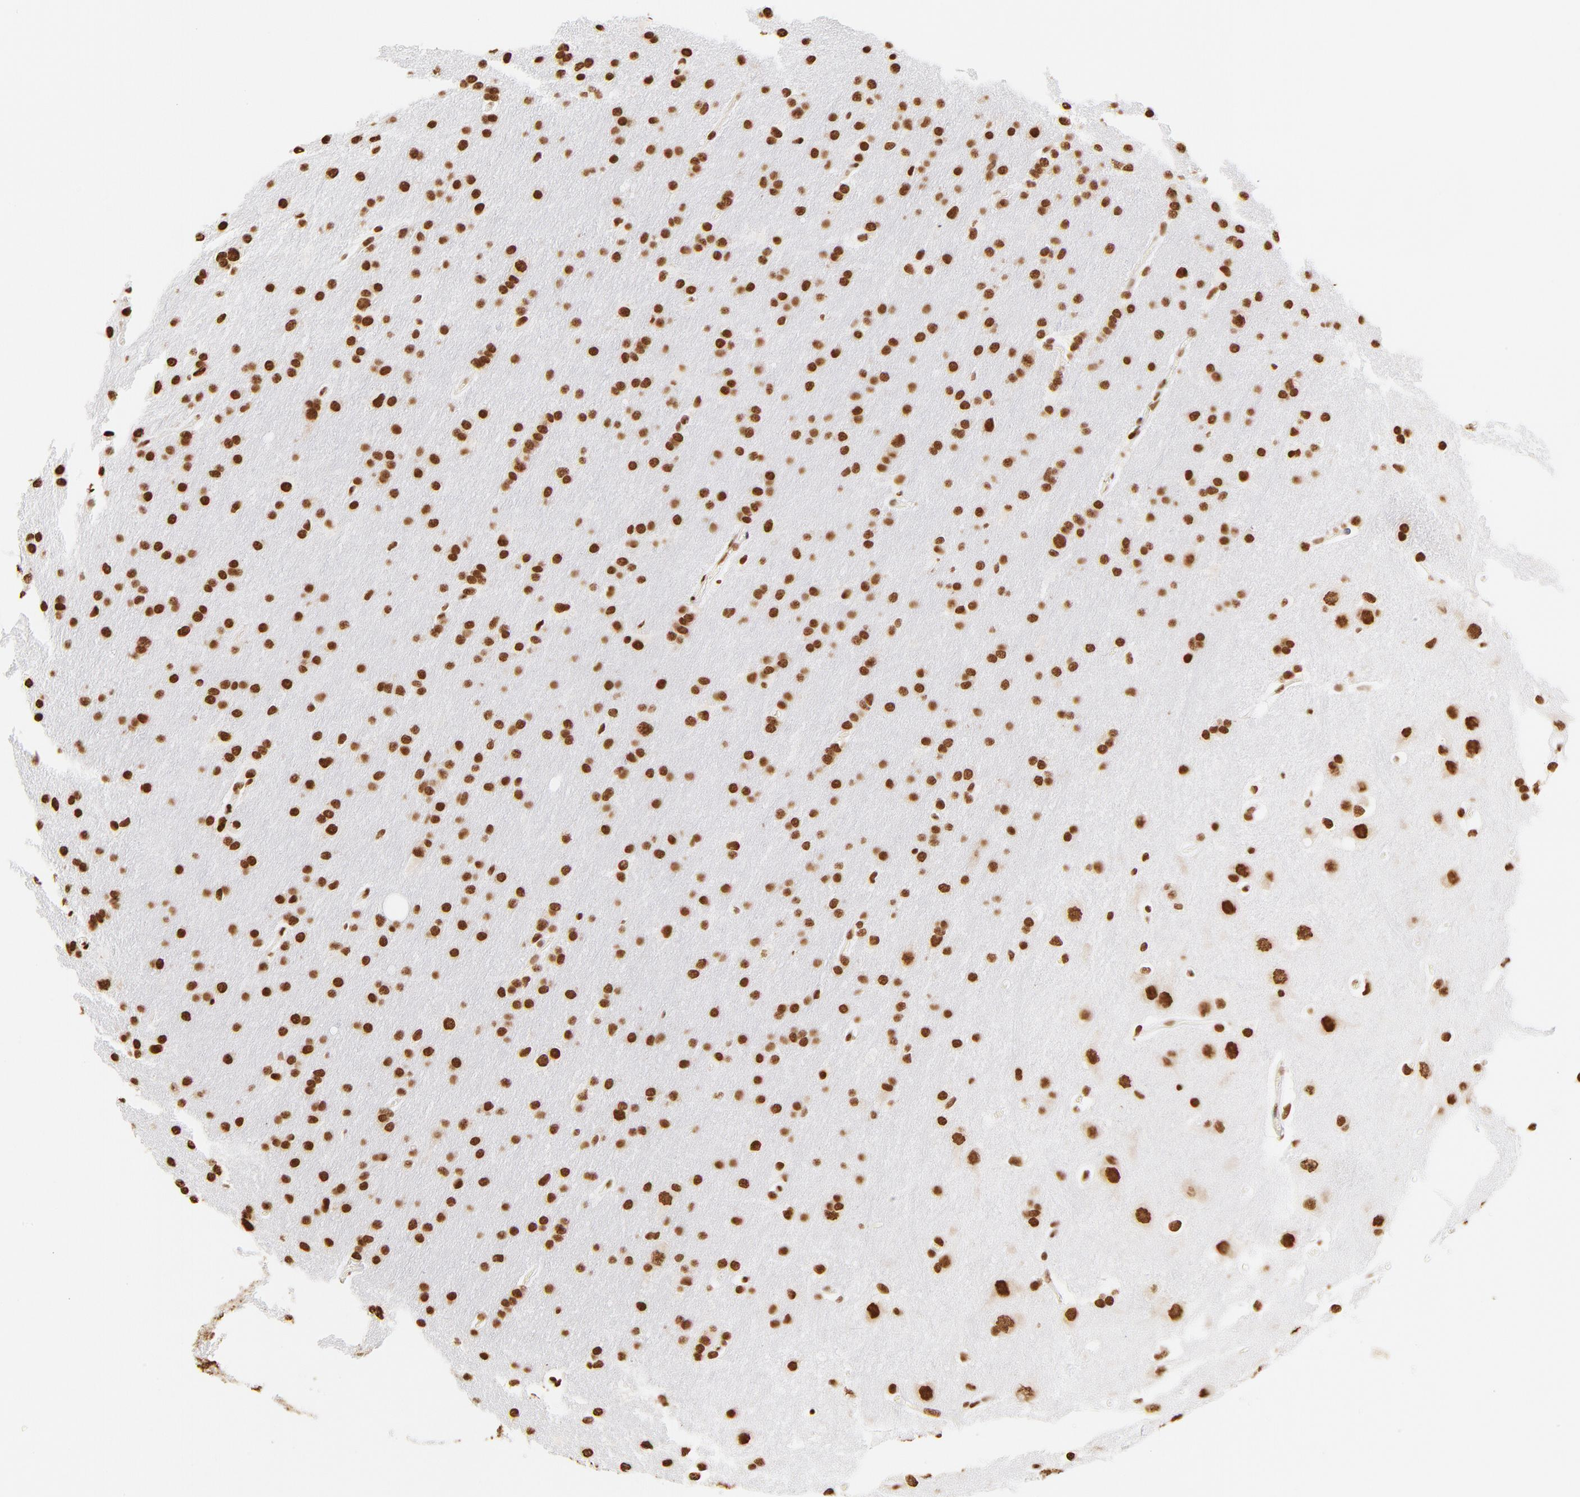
{"staining": {"intensity": "strong", "quantity": ">75%", "location": "nuclear"}, "tissue": "glioma", "cell_type": "Tumor cells", "image_type": "cancer", "snomed": [{"axis": "morphology", "description": "Glioma, malignant, Low grade"}, {"axis": "topography", "description": "Brain"}], "caption": "Glioma was stained to show a protein in brown. There is high levels of strong nuclear expression in about >75% of tumor cells. The protein is shown in brown color, while the nuclei are stained blue.", "gene": "ZNF540", "patient": {"sex": "female", "age": 32}}